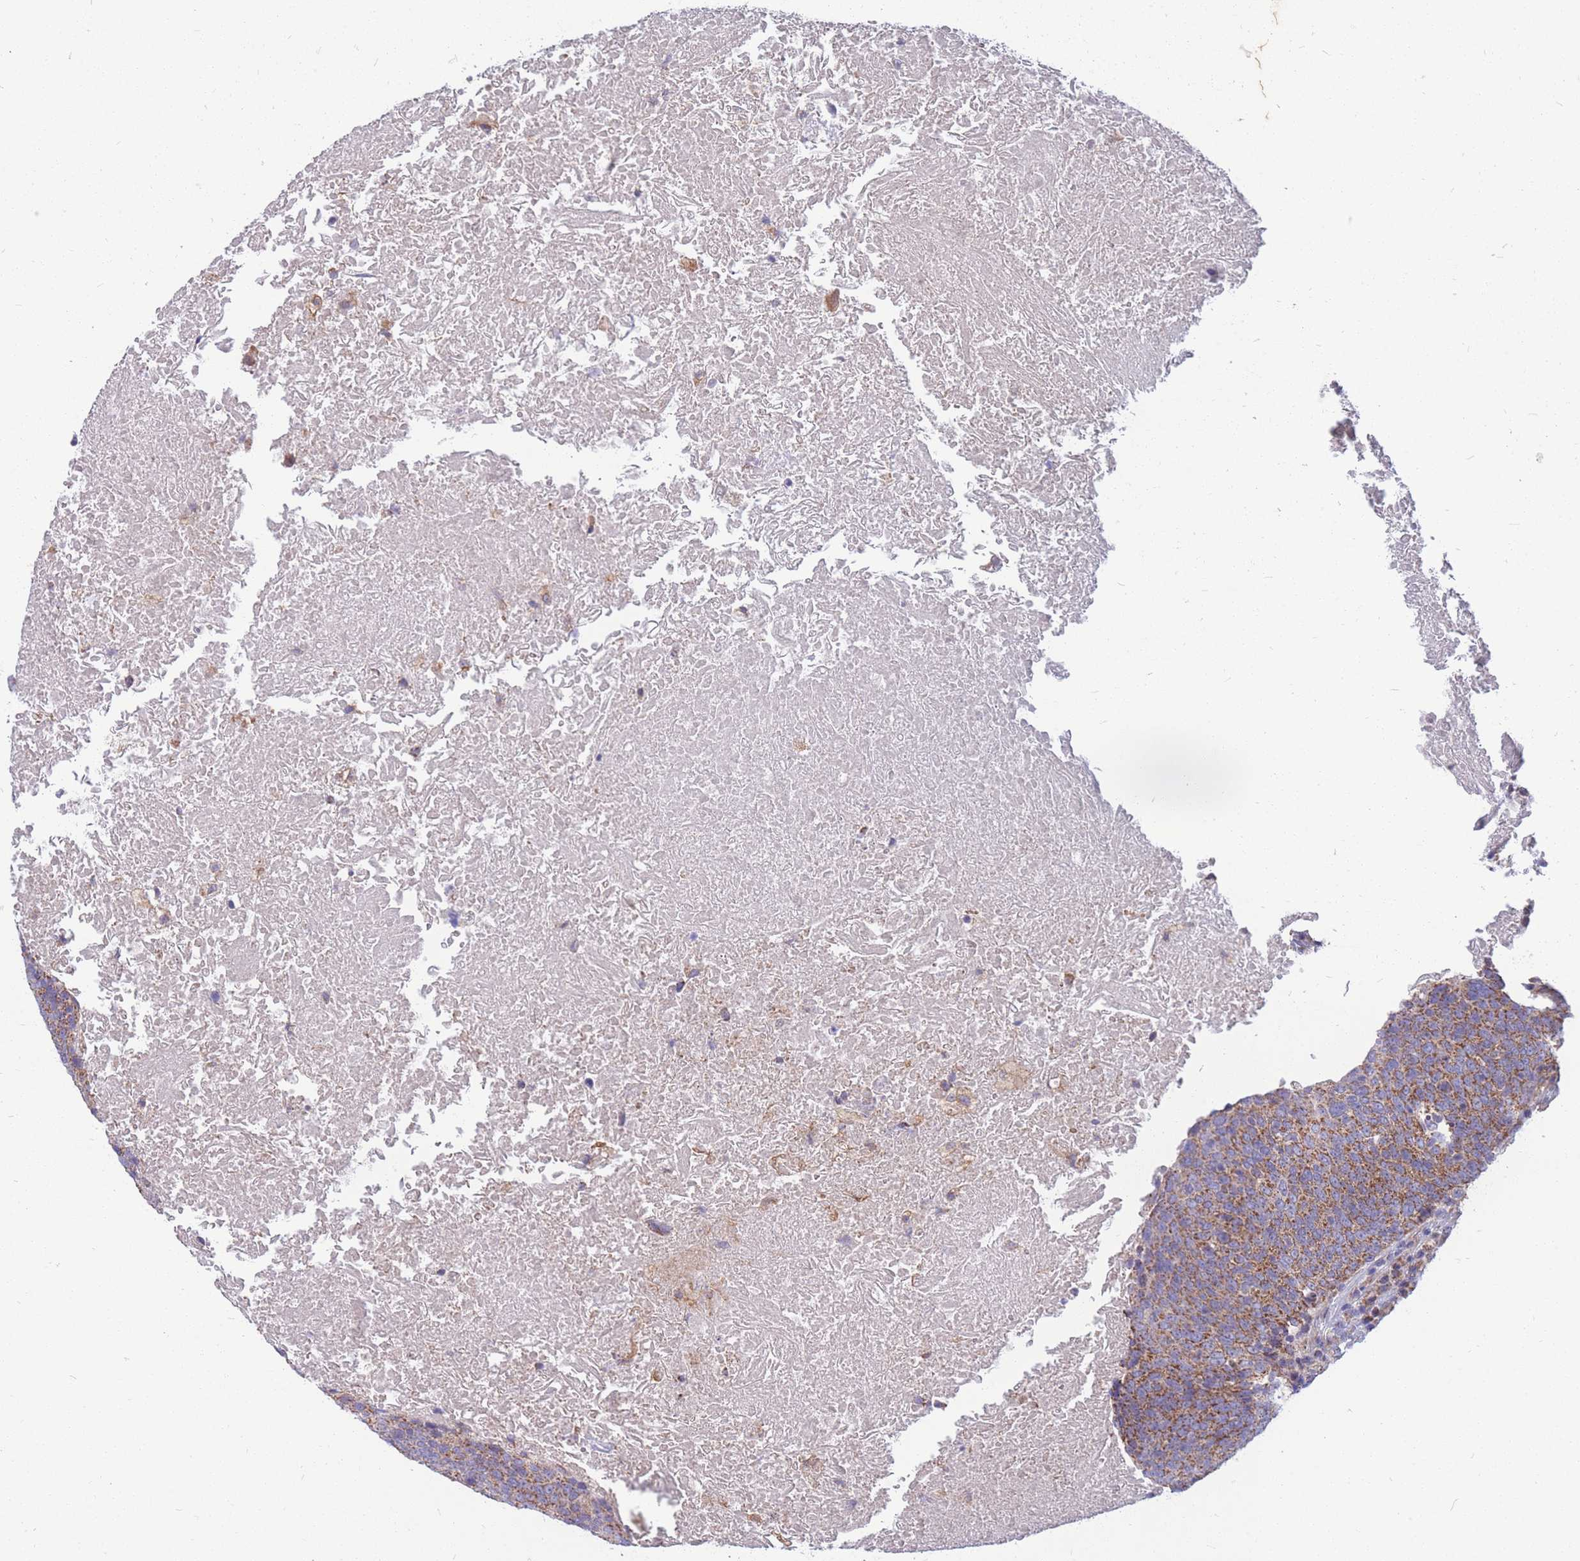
{"staining": {"intensity": "moderate", "quantity": ">75%", "location": "cytoplasmic/membranous"}, "tissue": "head and neck cancer", "cell_type": "Tumor cells", "image_type": "cancer", "snomed": [{"axis": "morphology", "description": "Squamous cell carcinoma, NOS"}, {"axis": "morphology", "description": "Squamous cell carcinoma, metastatic, NOS"}, {"axis": "topography", "description": "Lymph node"}, {"axis": "topography", "description": "Head-Neck"}], "caption": "Immunohistochemical staining of human head and neck cancer (squamous cell carcinoma) shows medium levels of moderate cytoplasmic/membranous protein positivity in approximately >75% of tumor cells. The protein is stained brown, and the nuclei are stained in blue (DAB IHC with brightfield microscopy, high magnification).", "gene": "MRPS9", "patient": {"sex": "male", "age": 62}}